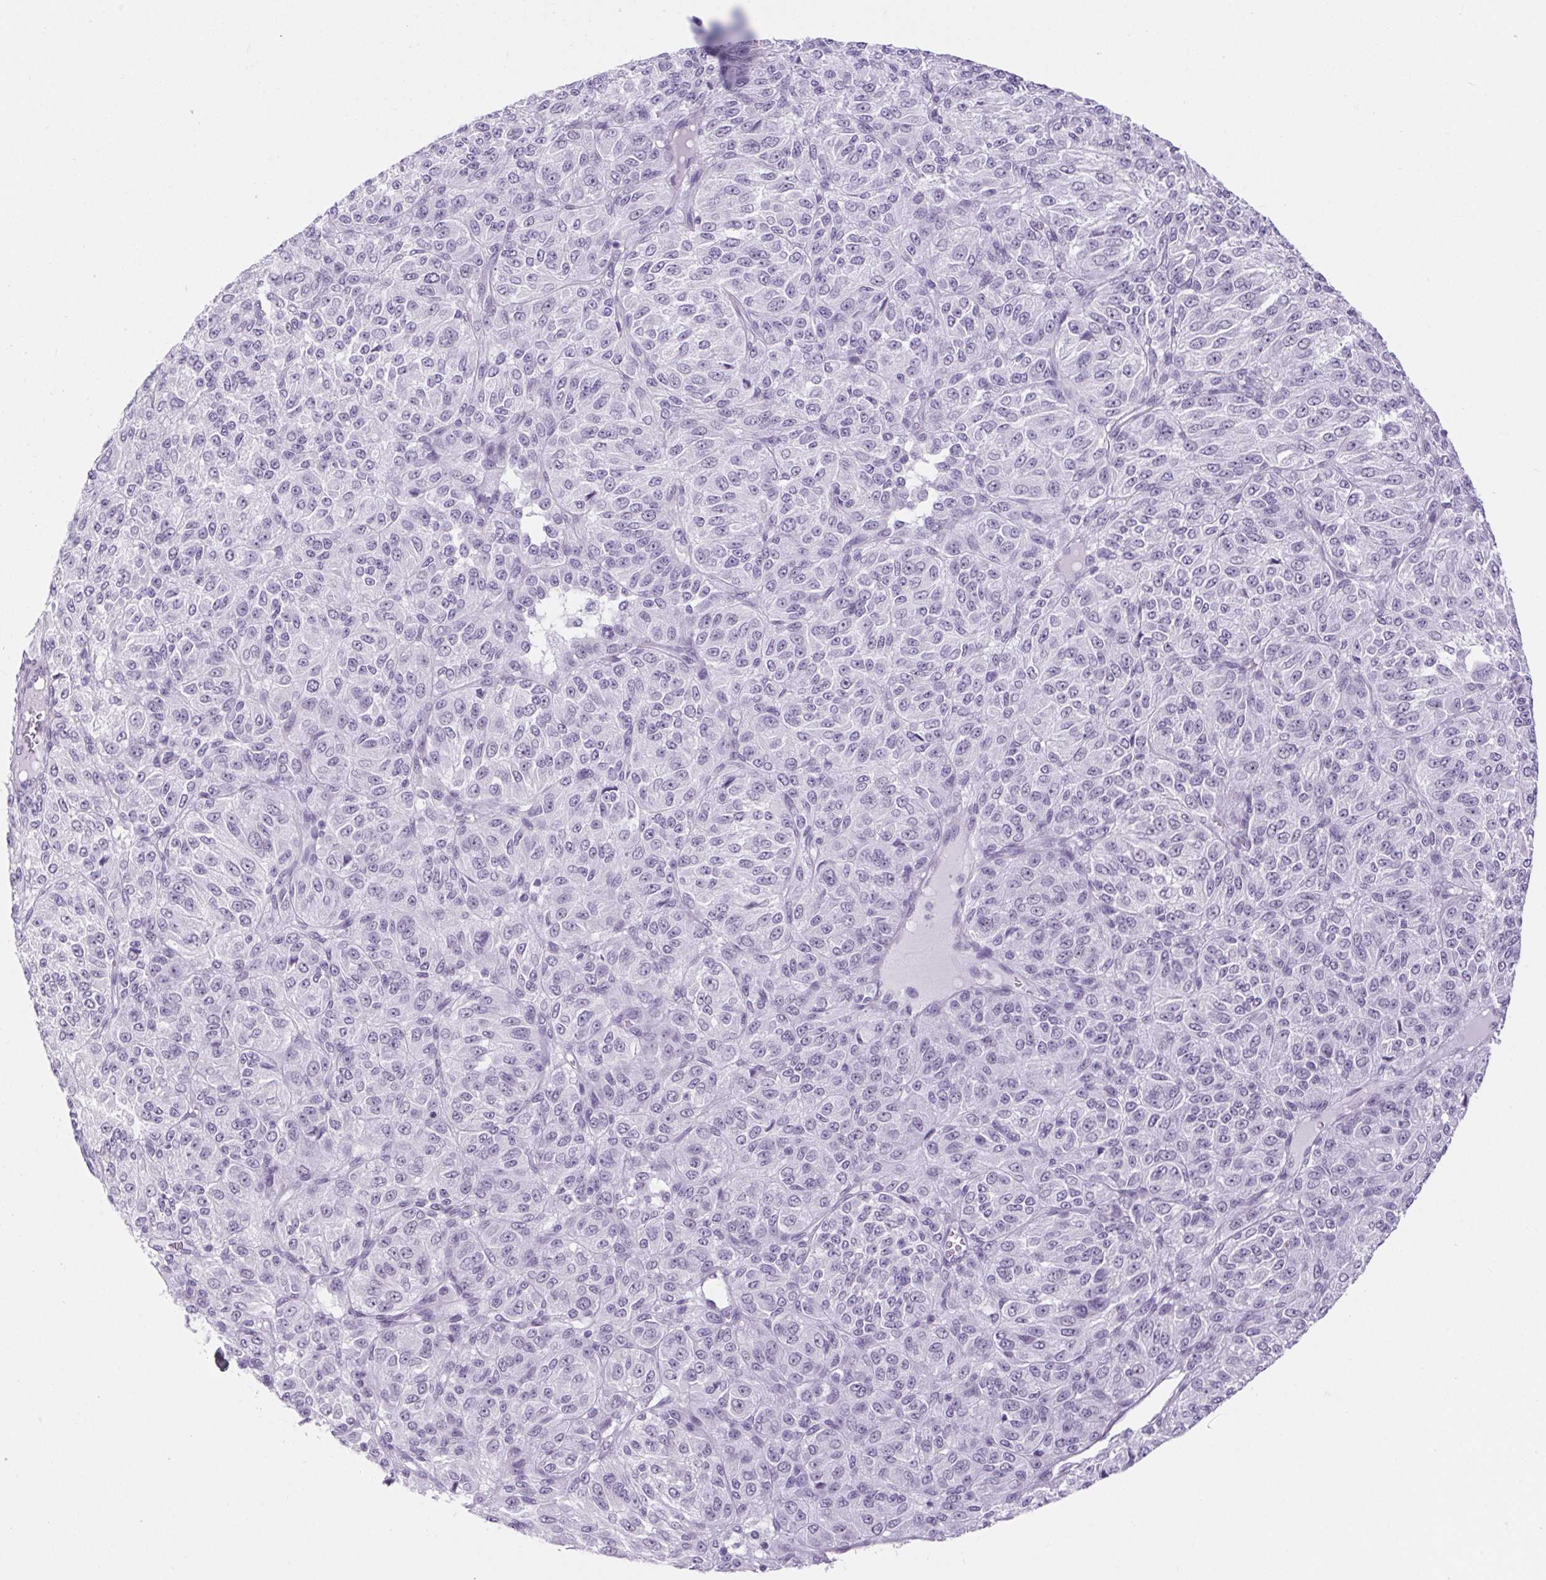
{"staining": {"intensity": "negative", "quantity": "none", "location": "none"}, "tissue": "melanoma", "cell_type": "Tumor cells", "image_type": "cancer", "snomed": [{"axis": "morphology", "description": "Malignant melanoma, Metastatic site"}, {"axis": "topography", "description": "Brain"}], "caption": "A high-resolution photomicrograph shows immunohistochemistry staining of melanoma, which displays no significant positivity in tumor cells.", "gene": "BCAS1", "patient": {"sex": "female", "age": 56}}